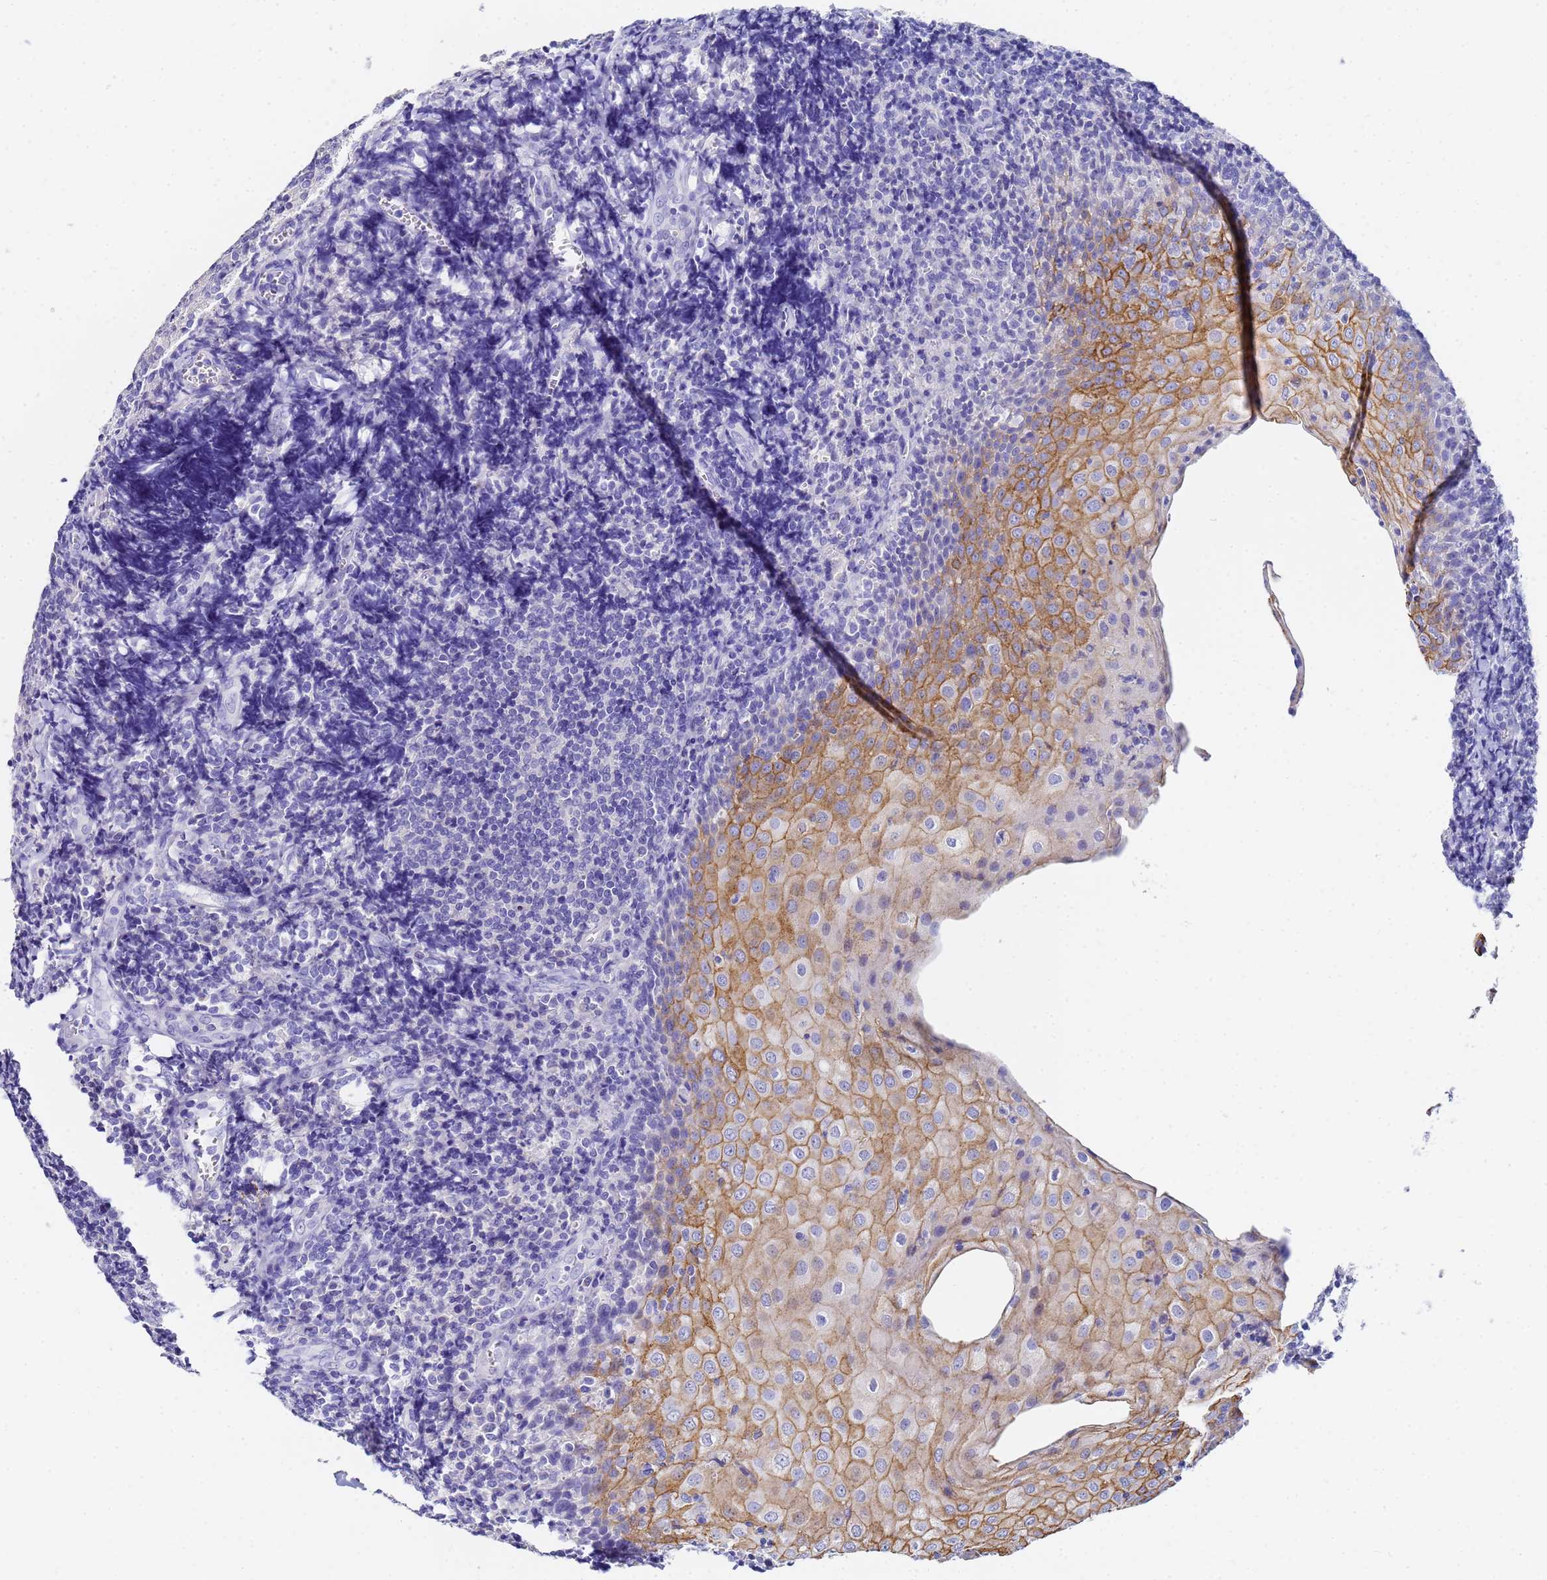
{"staining": {"intensity": "negative", "quantity": "none", "location": "none"}, "tissue": "tonsil", "cell_type": "Germinal center cells", "image_type": "normal", "snomed": [{"axis": "morphology", "description": "Normal tissue, NOS"}, {"axis": "topography", "description": "Tonsil"}], "caption": "This image is of unremarkable tonsil stained with immunohistochemistry (IHC) to label a protein in brown with the nuclei are counter-stained blue. There is no expression in germinal center cells.", "gene": "C2orf72", "patient": {"sex": "male", "age": 27}}